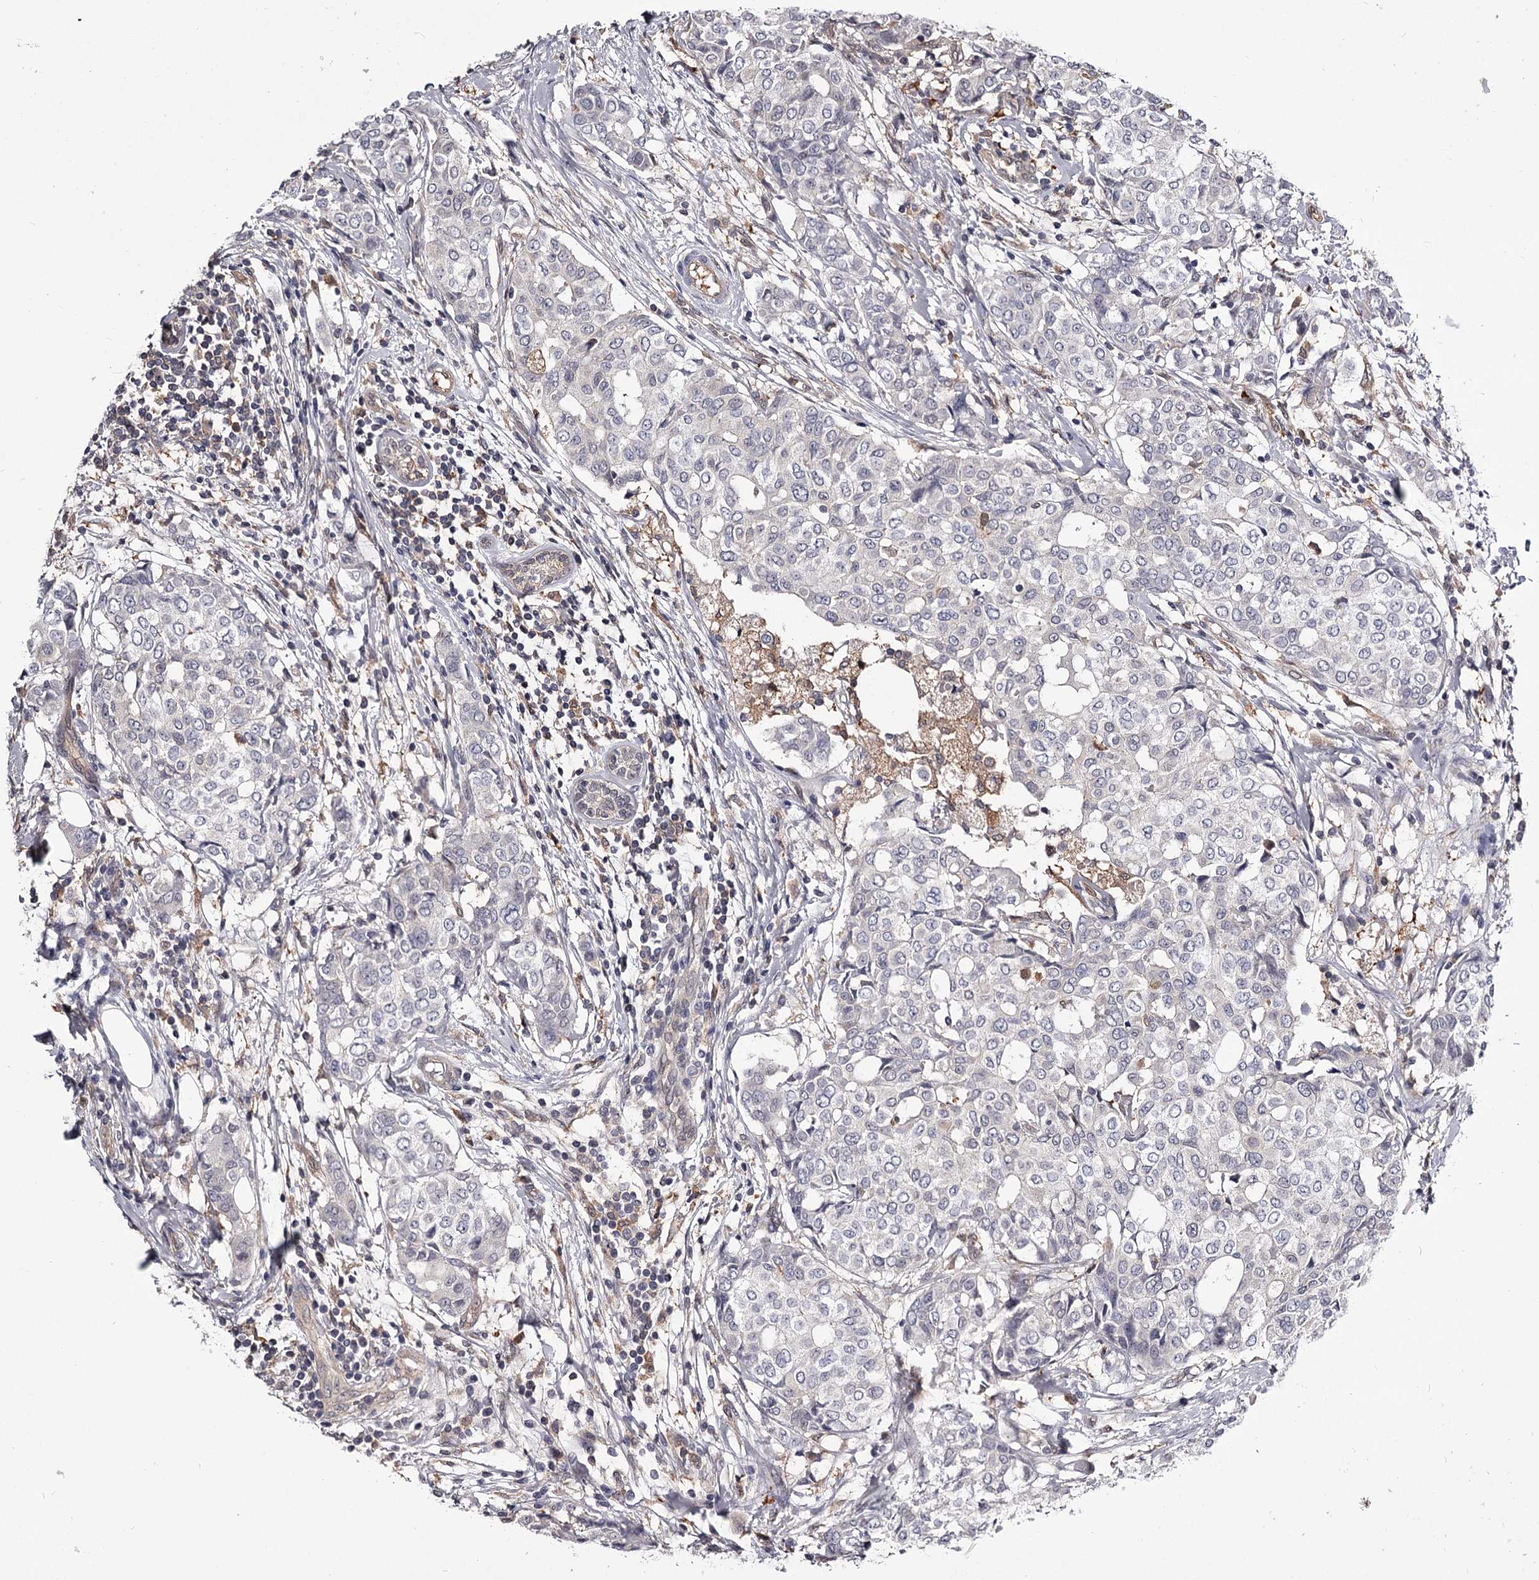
{"staining": {"intensity": "negative", "quantity": "none", "location": "none"}, "tissue": "breast cancer", "cell_type": "Tumor cells", "image_type": "cancer", "snomed": [{"axis": "morphology", "description": "Lobular carcinoma"}, {"axis": "topography", "description": "Breast"}], "caption": "Immunohistochemistry (IHC) of breast cancer (lobular carcinoma) exhibits no positivity in tumor cells.", "gene": "GSTO1", "patient": {"sex": "female", "age": 51}}